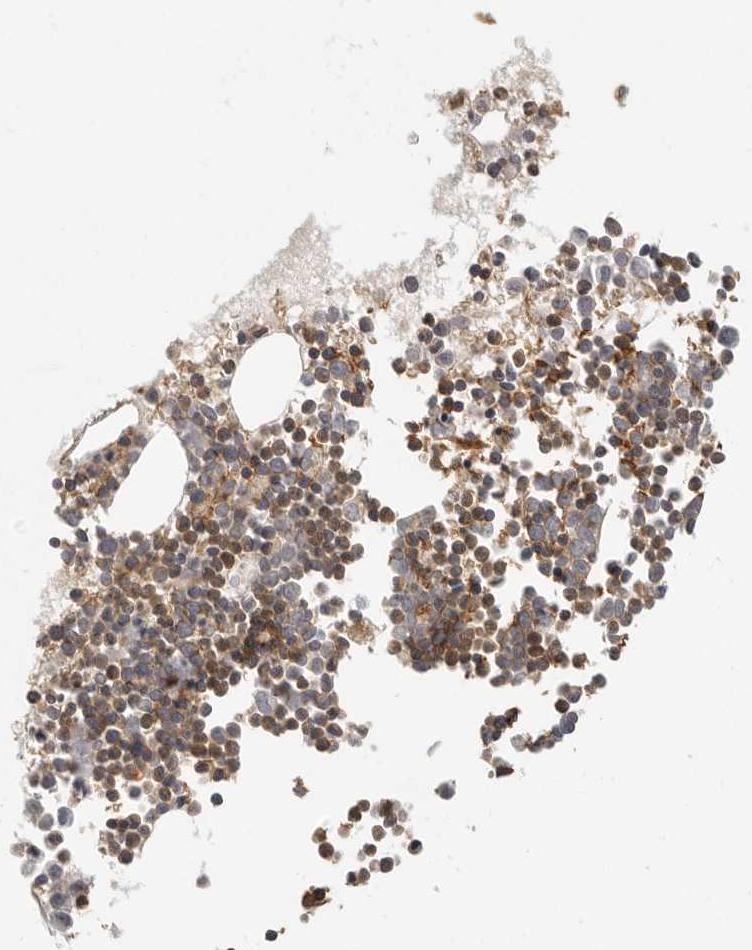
{"staining": {"intensity": "moderate", "quantity": "25%-75%", "location": "cytoplasmic/membranous"}, "tissue": "bone marrow", "cell_type": "Hematopoietic cells", "image_type": "normal", "snomed": [{"axis": "morphology", "description": "Normal tissue, NOS"}, {"axis": "morphology", "description": "Inflammation, NOS"}, {"axis": "topography", "description": "Bone marrow"}], "caption": "Immunohistochemistry histopathology image of normal bone marrow: bone marrow stained using IHC exhibits medium levels of moderate protein expression localized specifically in the cytoplasmic/membranous of hematopoietic cells, appearing as a cytoplasmic/membranous brown color.", "gene": "DBNL", "patient": {"sex": "male", "age": 46}}